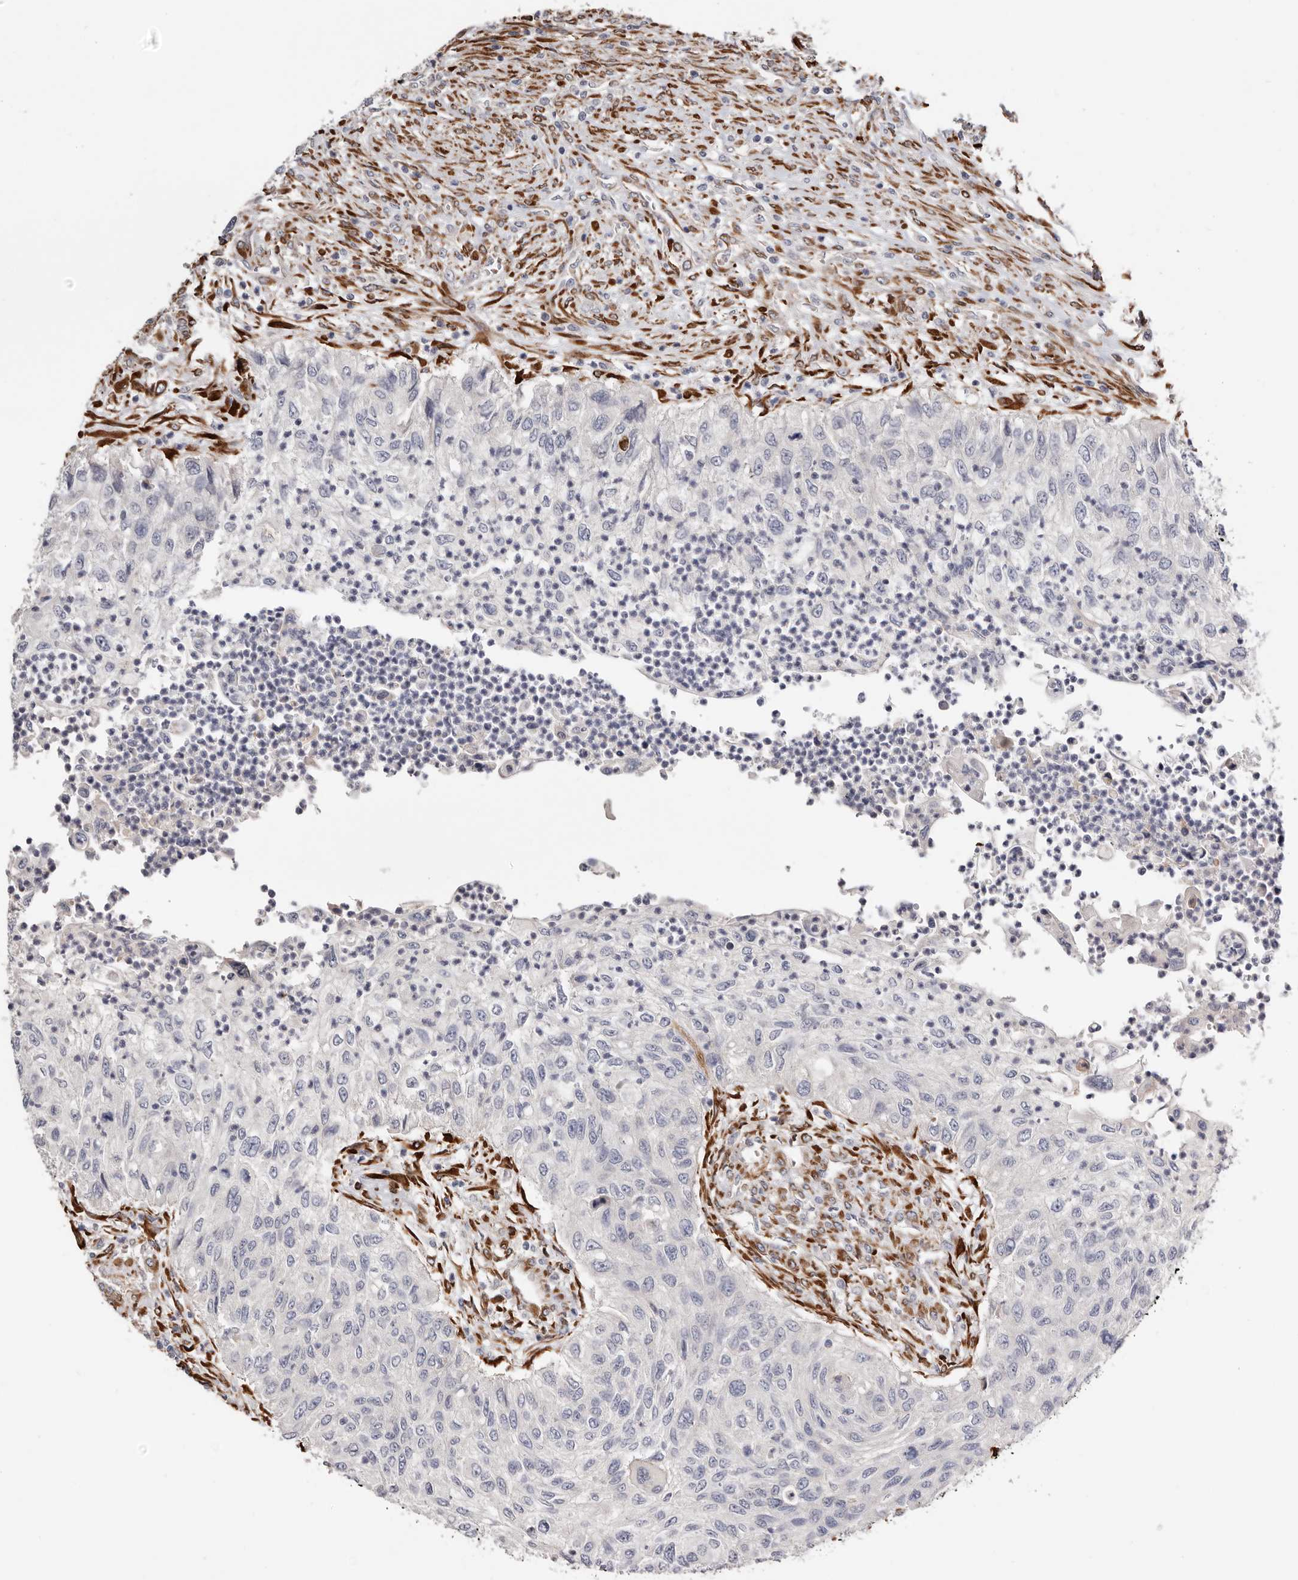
{"staining": {"intensity": "negative", "quantity": "none", "location": "none"}, "tissue": "urothelial cancer", "cell_type": "Tumor cells", "image_type": "cancer", "snomed": [{"axis": "morphology", "description": "Urothelial carcinoma, High grade"}, {"axis": "topography", "description": "Urinary bladder"}], "caption": "This is an immunohistochemistry (IHC) micrograph of human urothelial carcinoma (high-grade). There is no expression in tumor cells.", "gene": "USH1C", "patient": {"sex": "female", "age": 60}}